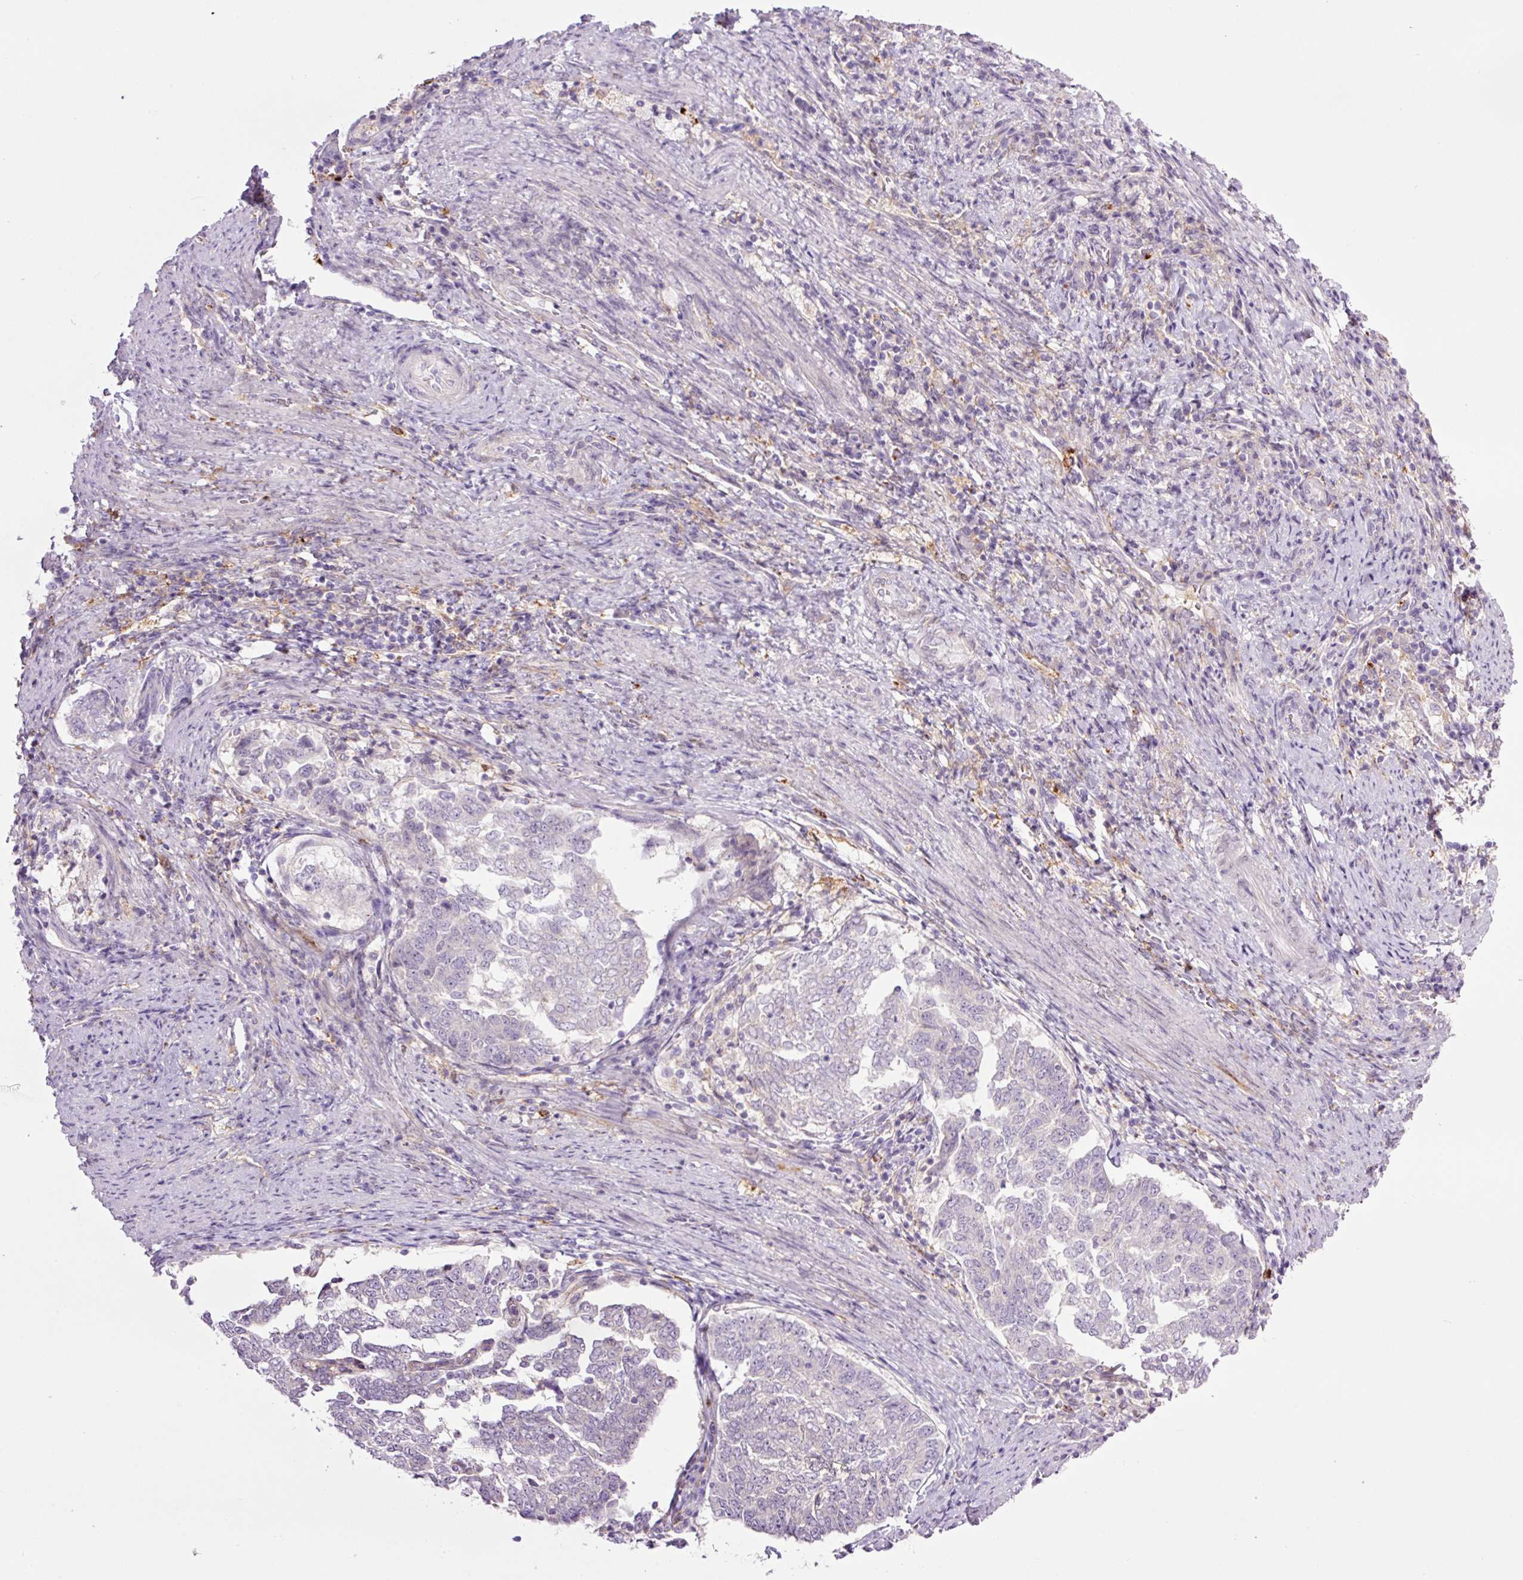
{"staining": {"intensity": "negative", "quantity": "none", "location": "none"}, "tissue": "endometrial cancer", "cell_type": "Tumor cells", "image_type": "cancer", "snomed": [{"axis": "morphology", "description": "Adenocarcinoma, NOS"}, {"axis": "topography", "description": "Endometrium"}], "caption": "Endometrial cancer was stained to show a protein in brown. There is no significant staining in tumor cells.", "gene": "SH2D6", "patient": {"sex": "female", "age": 80}}